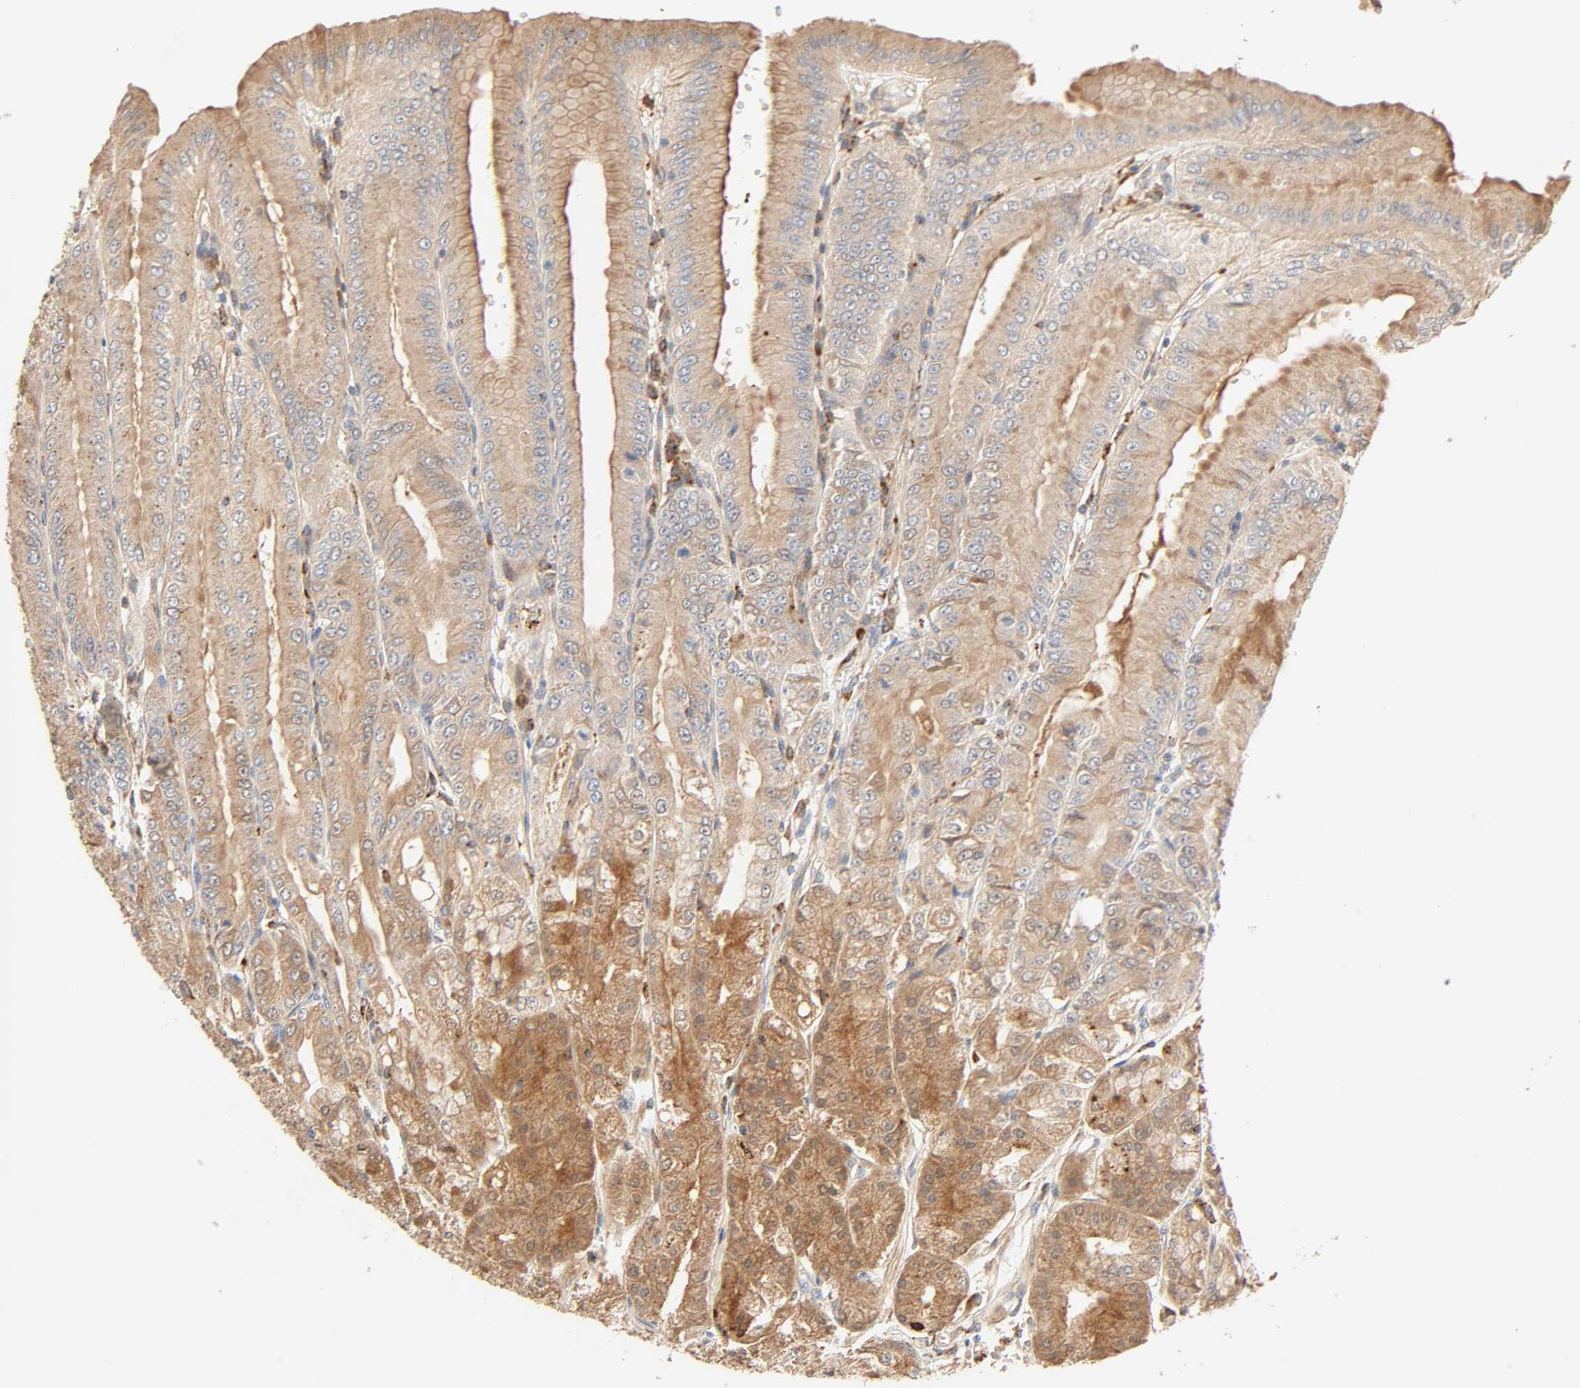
{"staining": {"intensity": "moderate", "quantity": ">75%", "location": "cytoplasmic/membranous"}, "tissue": "stomach", "cell_type": "Glandular cells", "image_type": "normal", "snomed": [{"axis": "morphology", "description": "Normal tissue, NOS"}, {"axis": "topography", "description": "Stomach, lower"}], "caption": "This photomicrograph exhibits normal stomach stained with IHC to label a protein in brown. The cytoplasmic/membranous of glandular cells show moderate positivity for the protein. Nuclei are counter-stained blue.", "gene": "MAPK6", "patient": {"sex": "male", "age": 71}}